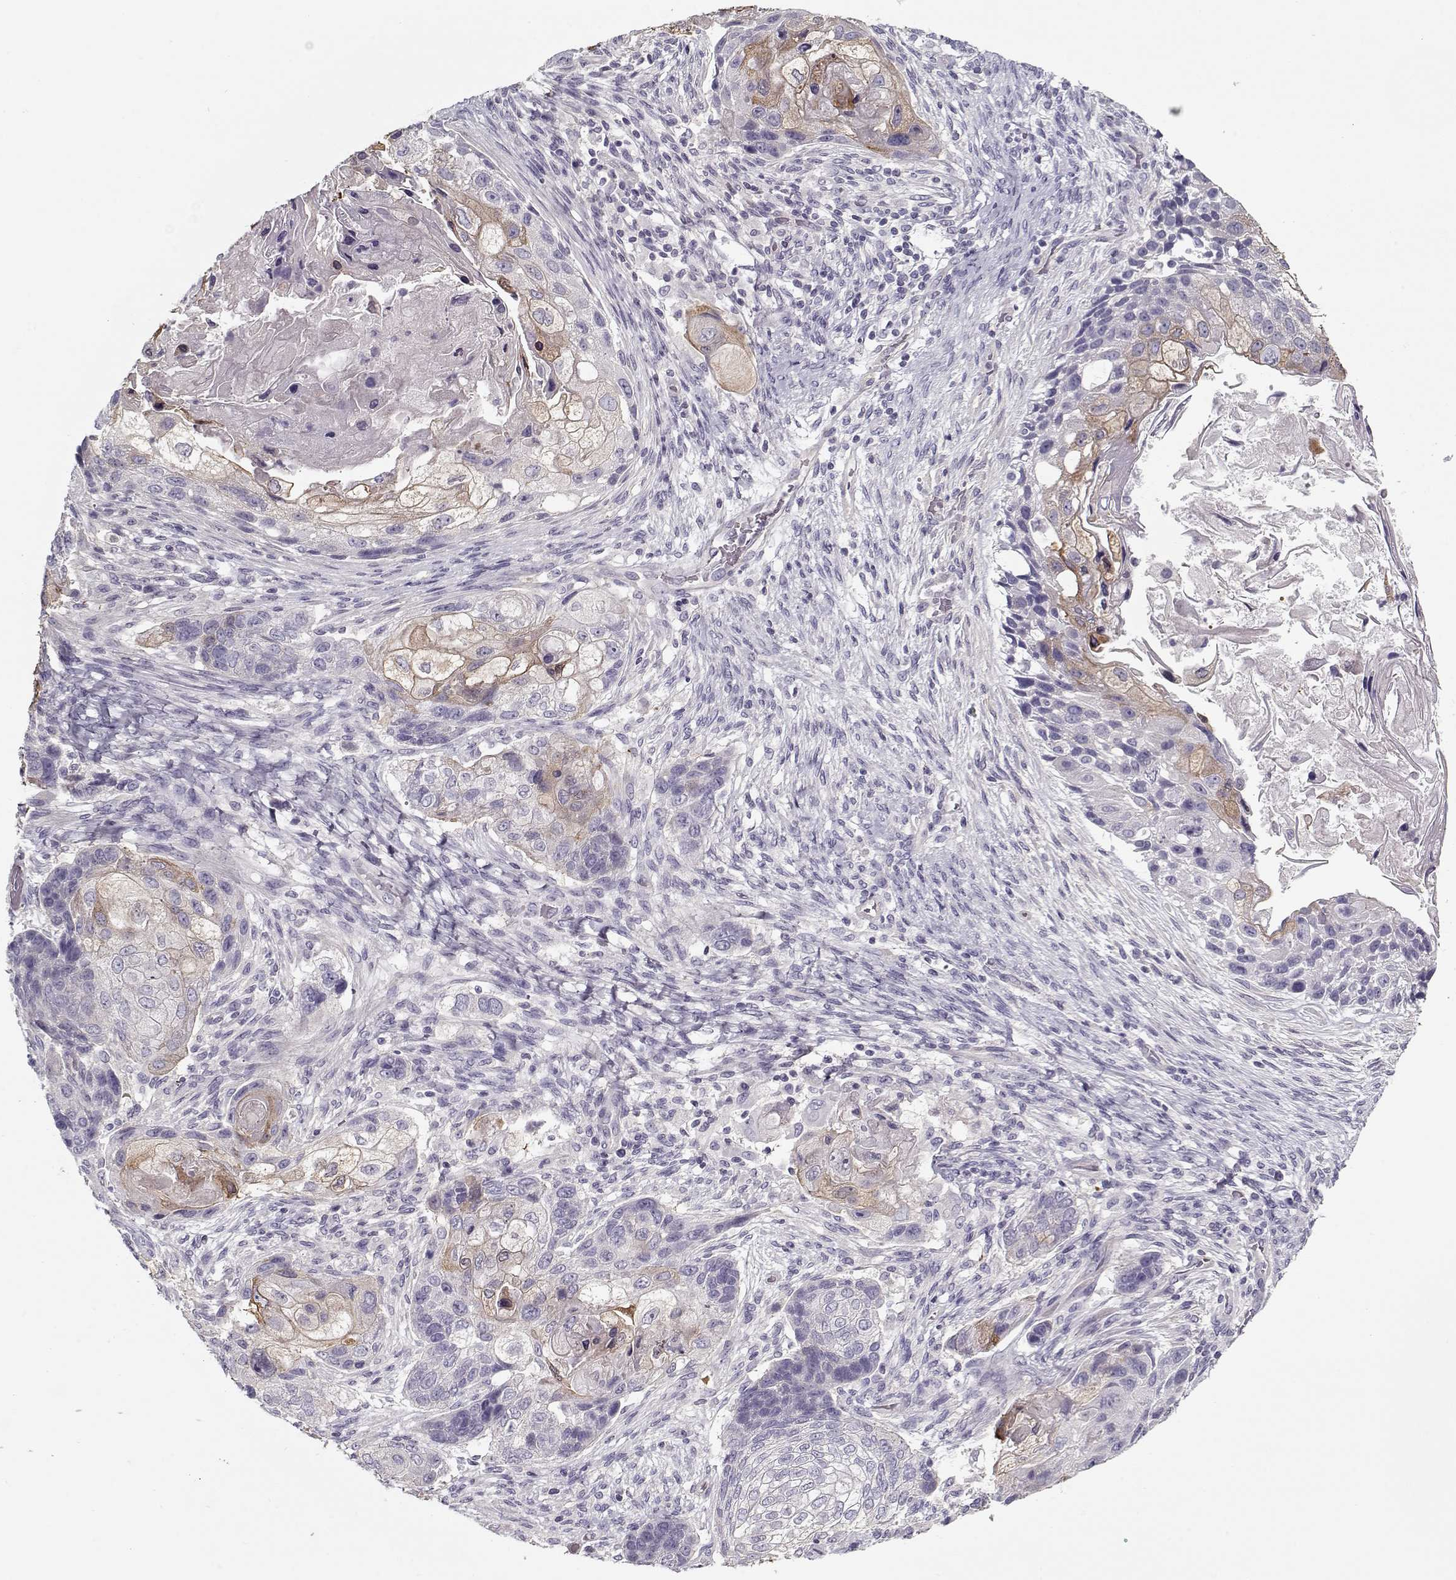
{"staining": {"intensity": "weak", "quantity": "<25%", "location": "cytoplasmic/membranous"}, "tissue": "lung cancer", "cell_type": "Tumor cells", "image_type": "cancer", "snomed": [{"axis": "morphology", "description": "Squamous cell carcinoma, NOS"}, {"axis": "topography", "description": "Lung"}], "caption": "Tumor cells are negative for brown protein staining in lung cancer (squamous cell carcinoma). Brightfield microscopy of IHC stained with DAB (brown) and hematoxylin (blue), captured at high magnification.", "gene": "CCDC136", "patient": {"sex": "male", "age": 69}}